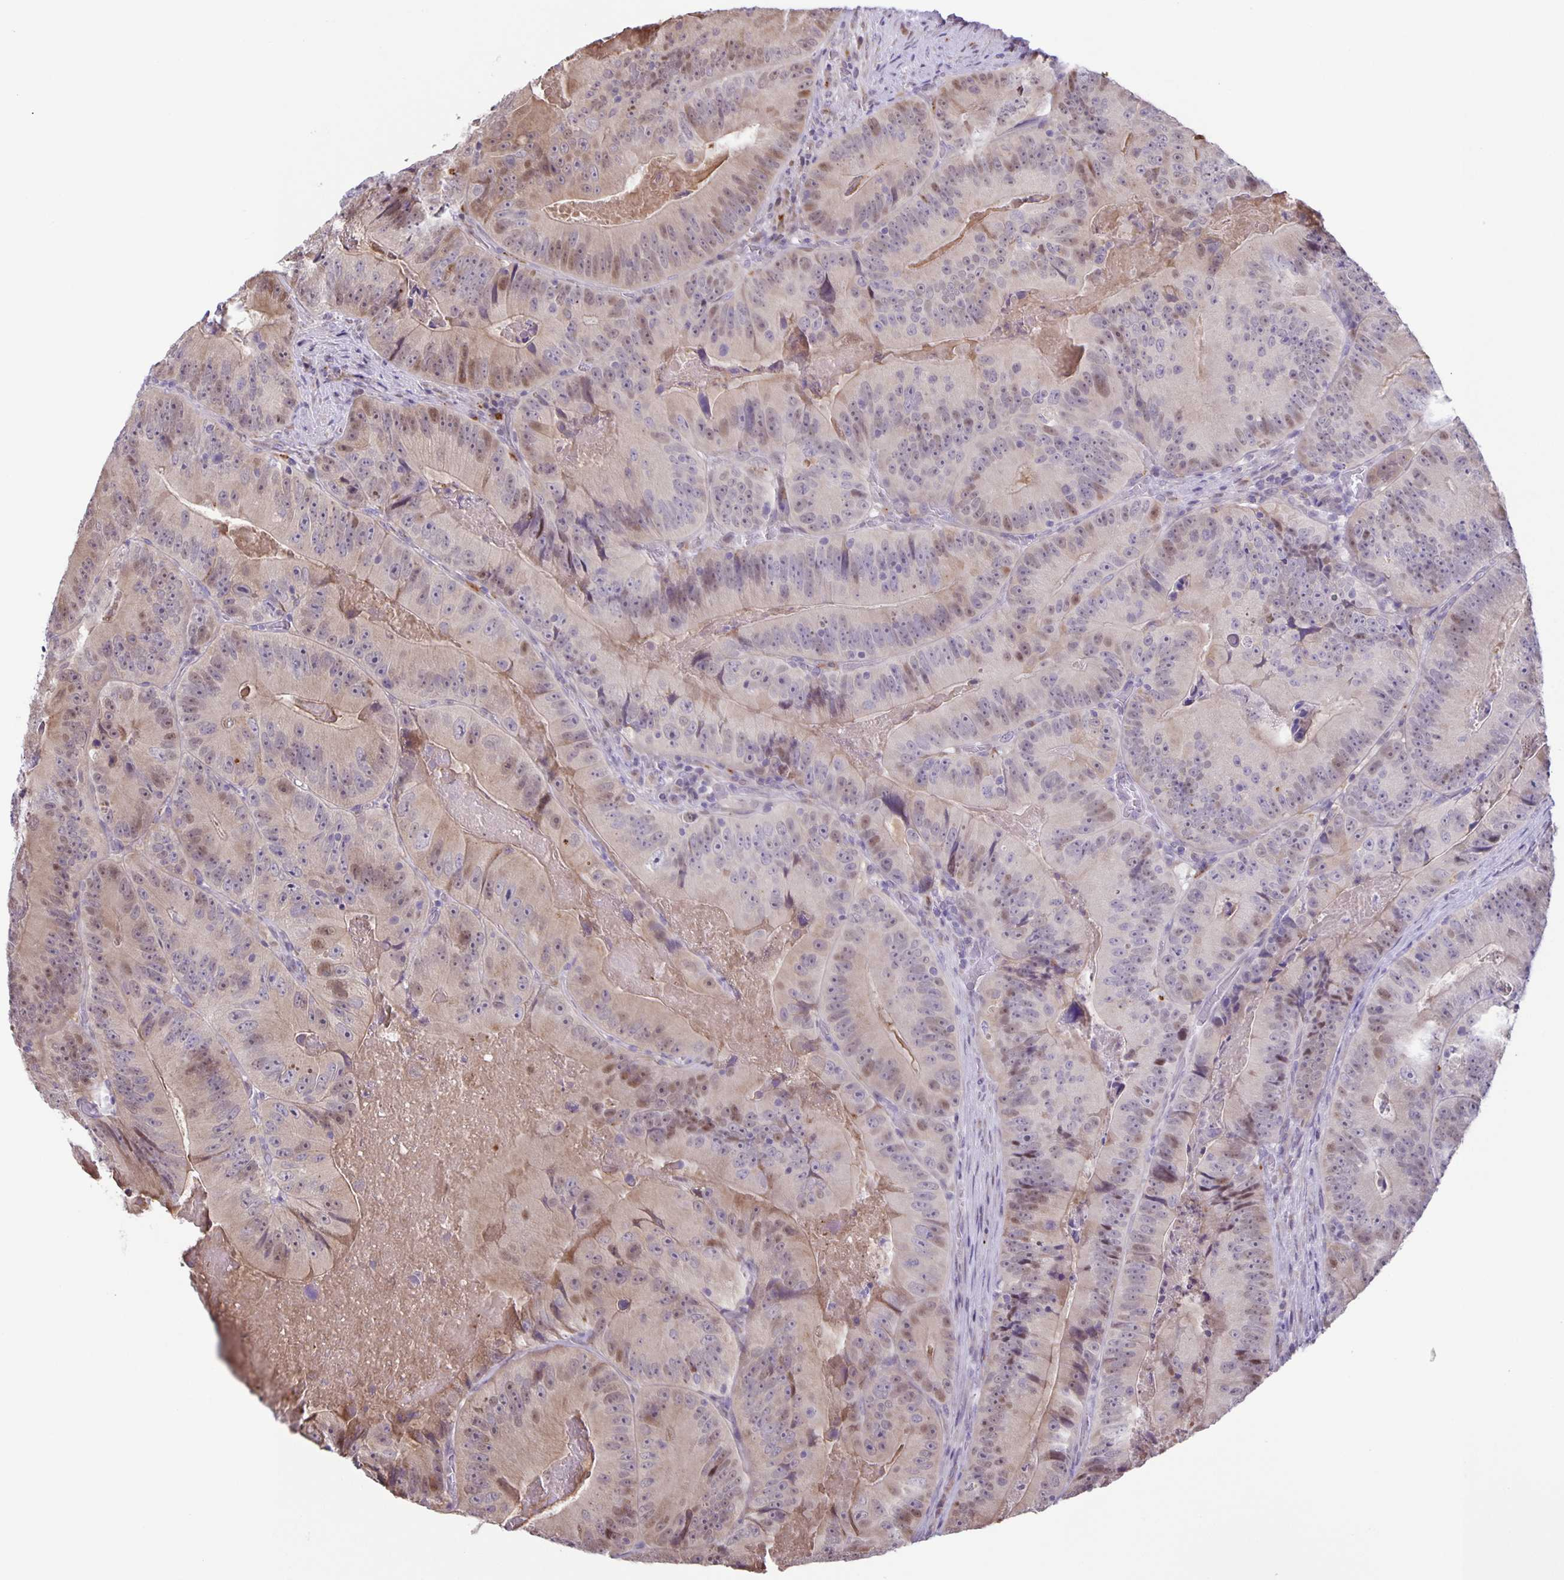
{"staining": {"intensity": "moderate", "quantity": "<25%", "location": "nuclear"}, "tissue": "colorectal cancer", "cell_type": "Tumor cells", "image_type": "cancer", "snomed": [{"axis": "morphology", "description": "Adenocarcinoma, NOS"}, {"axis": "topography", "description": "Colon"}], "caption": "IHC histopathology image of neoplastic tissue: adenocarcinoma (colorectal) stained using immunohistochemistry (IHC) displays low levels of moderate protein expression localized specifically in the nuclear of tumor cells, appearing as a nuclear brown color.", "gene": "MAPK12", "patient": {"sex": "female", "age": 86}}